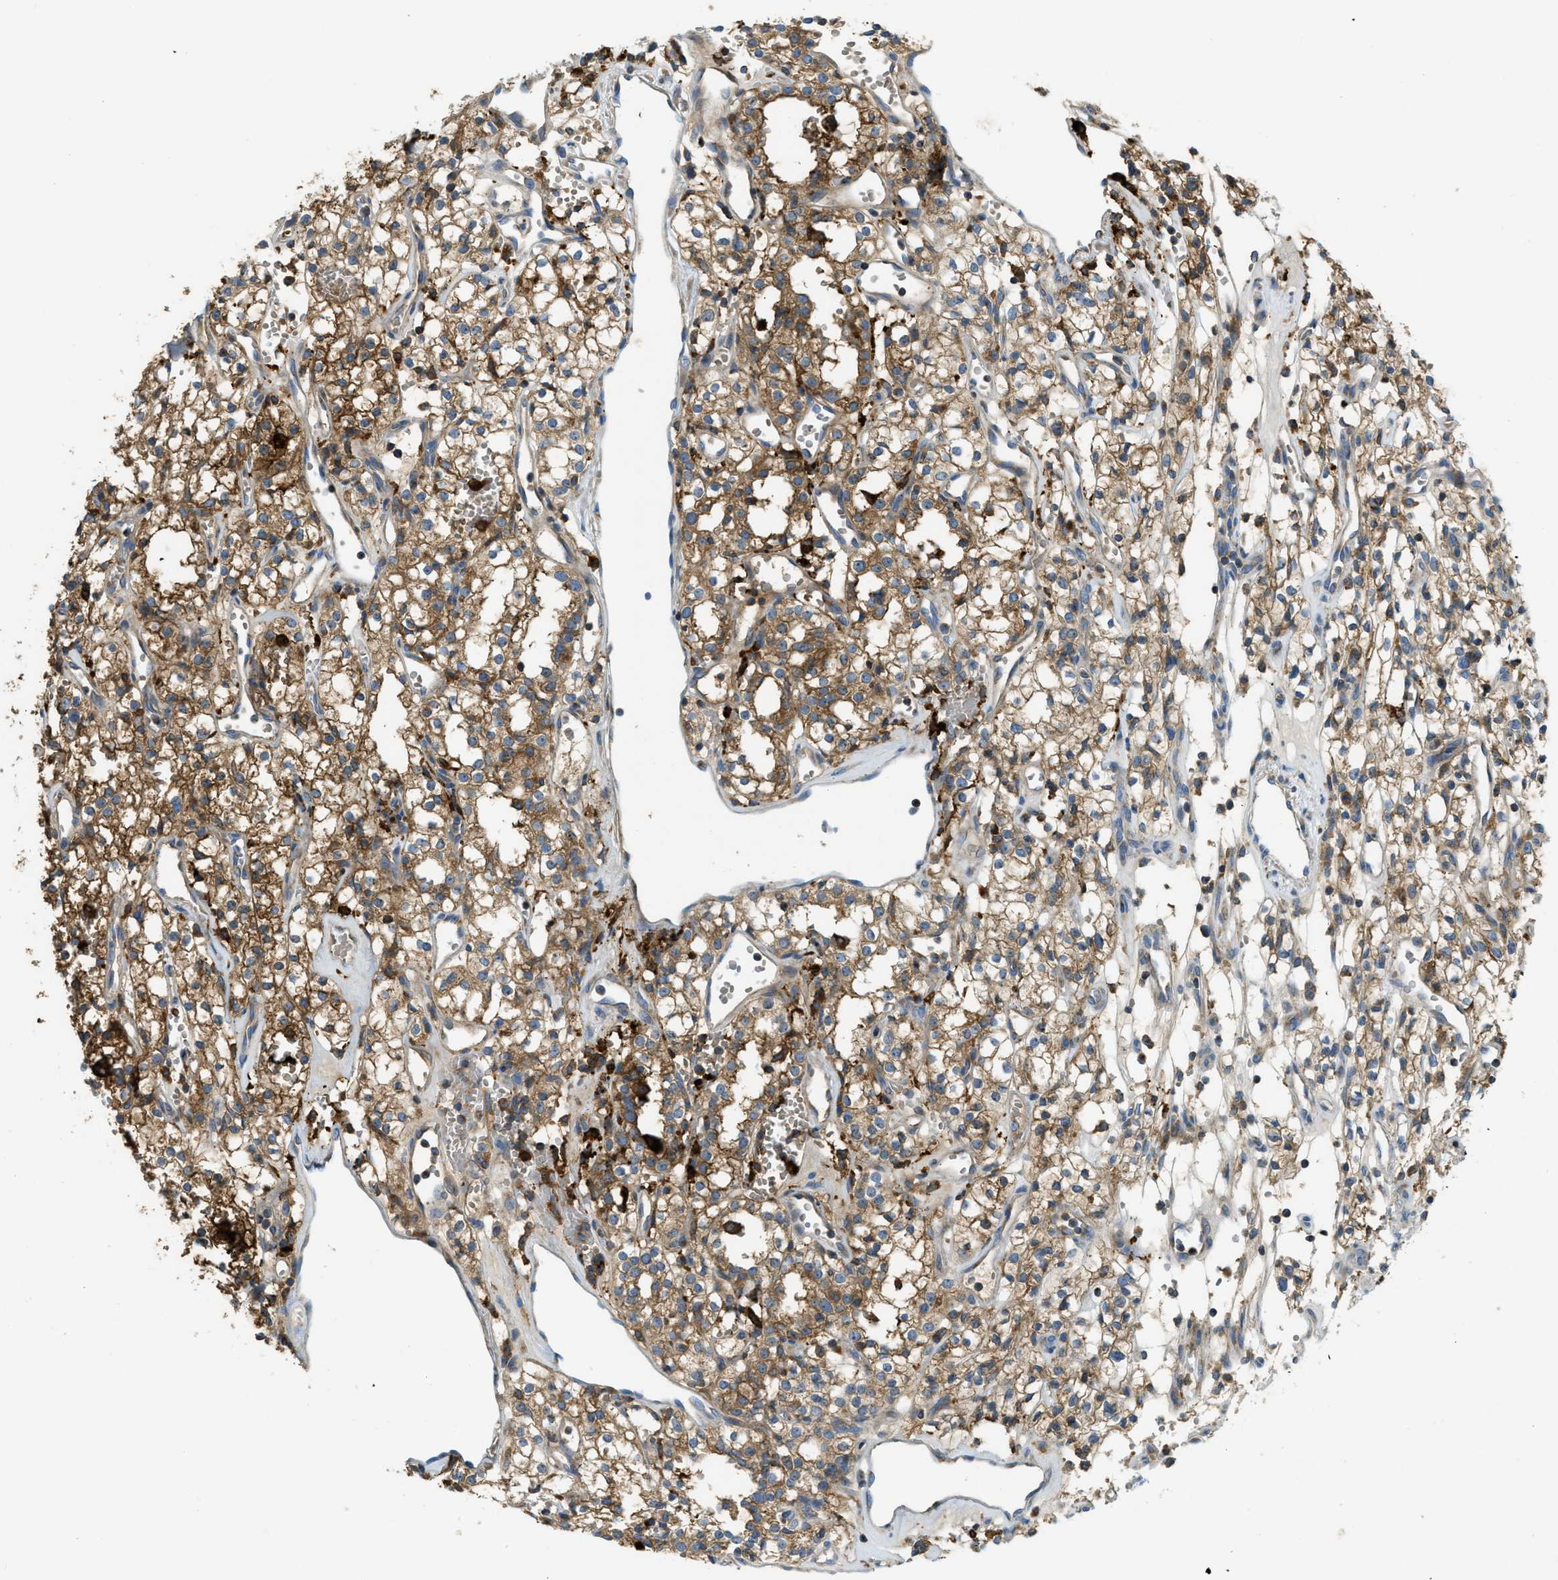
{"staining": {"intensity": "moderate", "quantity": ">75%", "location": "cytoplasmic/membranous"}, "tissue": "renal cancer", "cell_type": "Tumor cells", "image_type": "cancer", "snomed": [{"axis": "morphology", "description": "Adenocarcinoma, NOS"}, {"axis": "topography", "description": "Kidney"}], "caption": "Immunohistochemical staining of adenocarcinoma (renal) exhibits medium levels of moderate cytoplasmic/membranous protein staining in about >75% of tumor cells. (DAB (3,3'-diaminobenzidine) = brown stain, brightfield microscopy at high magnification).", "gene": "RFFL", "patient": {"sex": "male", "age": 59}}